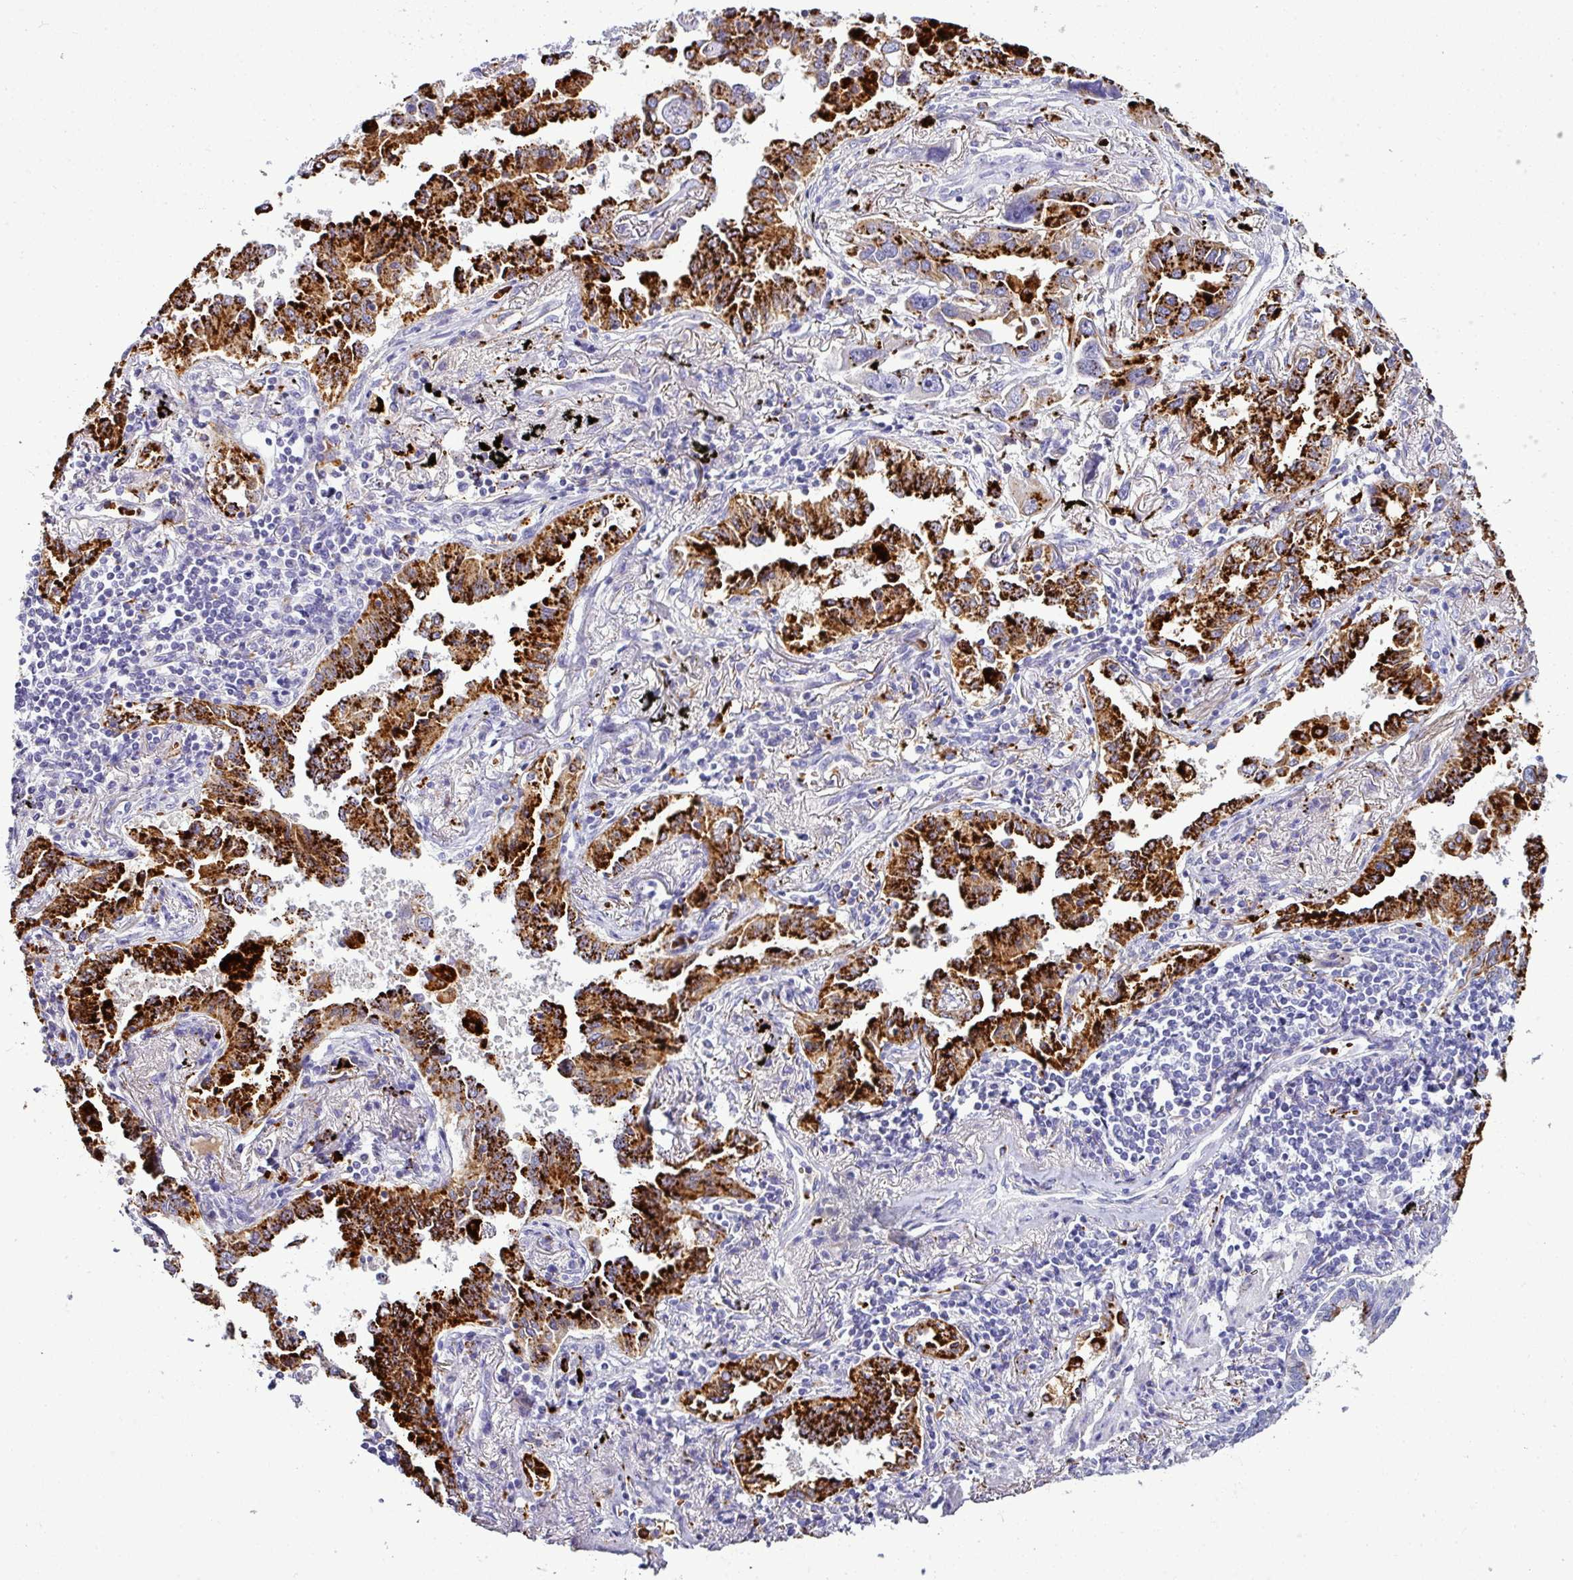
{"staining": {"intensity": "strong", "quantity": ">75%", "location": "cytoplasmic/membranous"}, "tissue": "lung cancer", "cell_type": "Tumor cells", "image_type": "cancer", "snomed": [{"axis": "morphology", "description": "Adenocarcinoma, NOS"}, {"axis": "topography", "description": "Lung"}], "caption": "Approximately >75% of tumor cells in lung cancer (adenocarcinoma) exhibit strong cytoplasmic/membranous protein expression as visualized by brown immunohistochemical staining.", "gene": "NAPSA", "patient": {"sex": "male", "age": 67}}